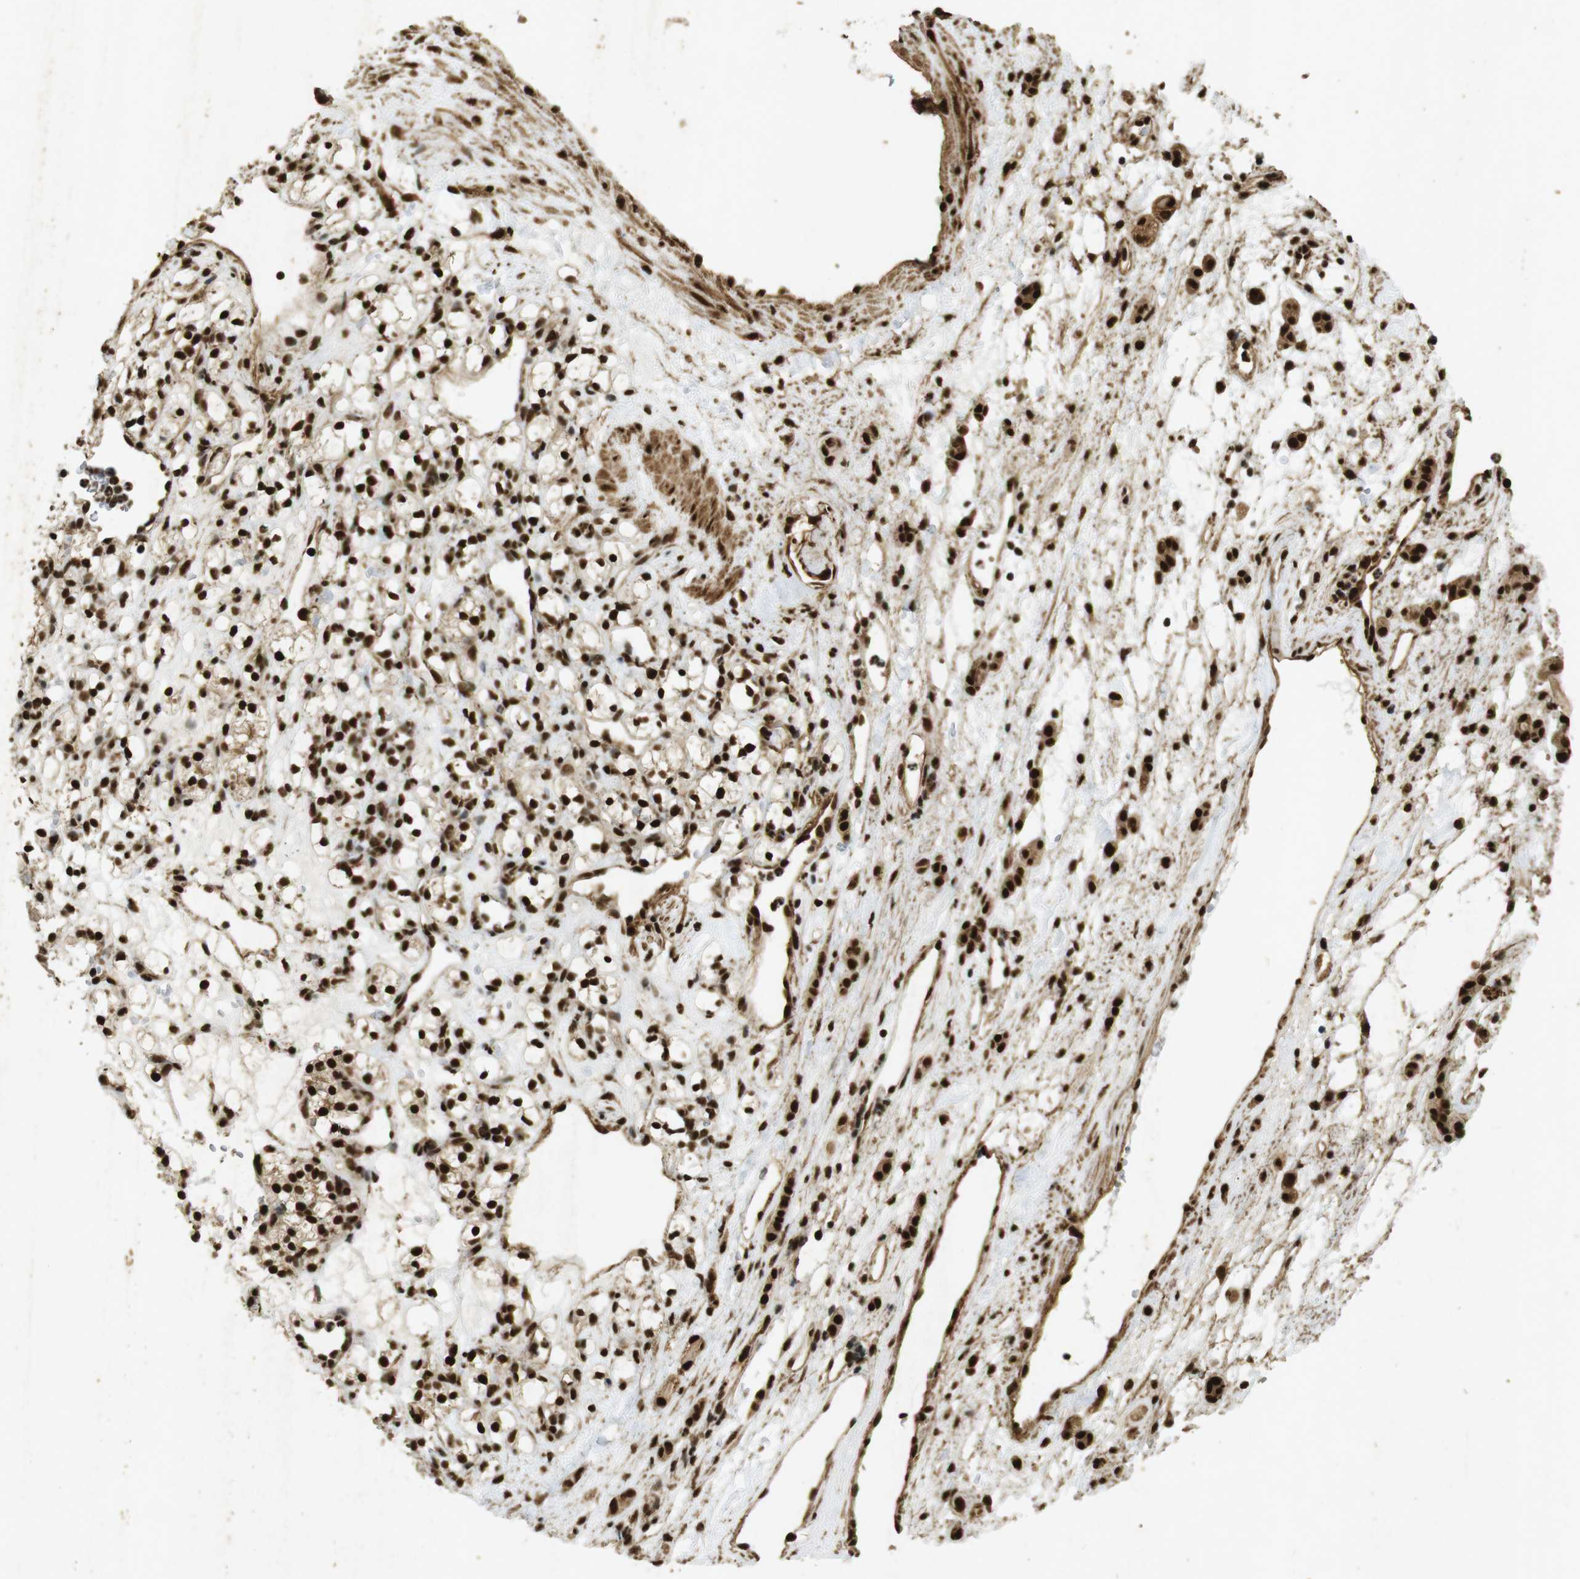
{"staining": {"intensity": "strong", "quantity": ">75%", "location": "cytoplasmic/membranous,nuclear"}, "tissue": "renal cancer", "cell_type": "Tumor cells", "image_type": "cancer", "snomed": [{"axis": "morphology", "description": "Adenocarcinoma, NOS"}, {"axis": "topography", "description": "Kidney"}], "caption": "The histopathology image reveals a brown stain indicating the presence of a protein in the cytoplasmic/membranous and nuclear of tumor cells in renal adenocarcinoma.", "gene": "GATA4", "patient": {"sex": "female", "age": 60}}